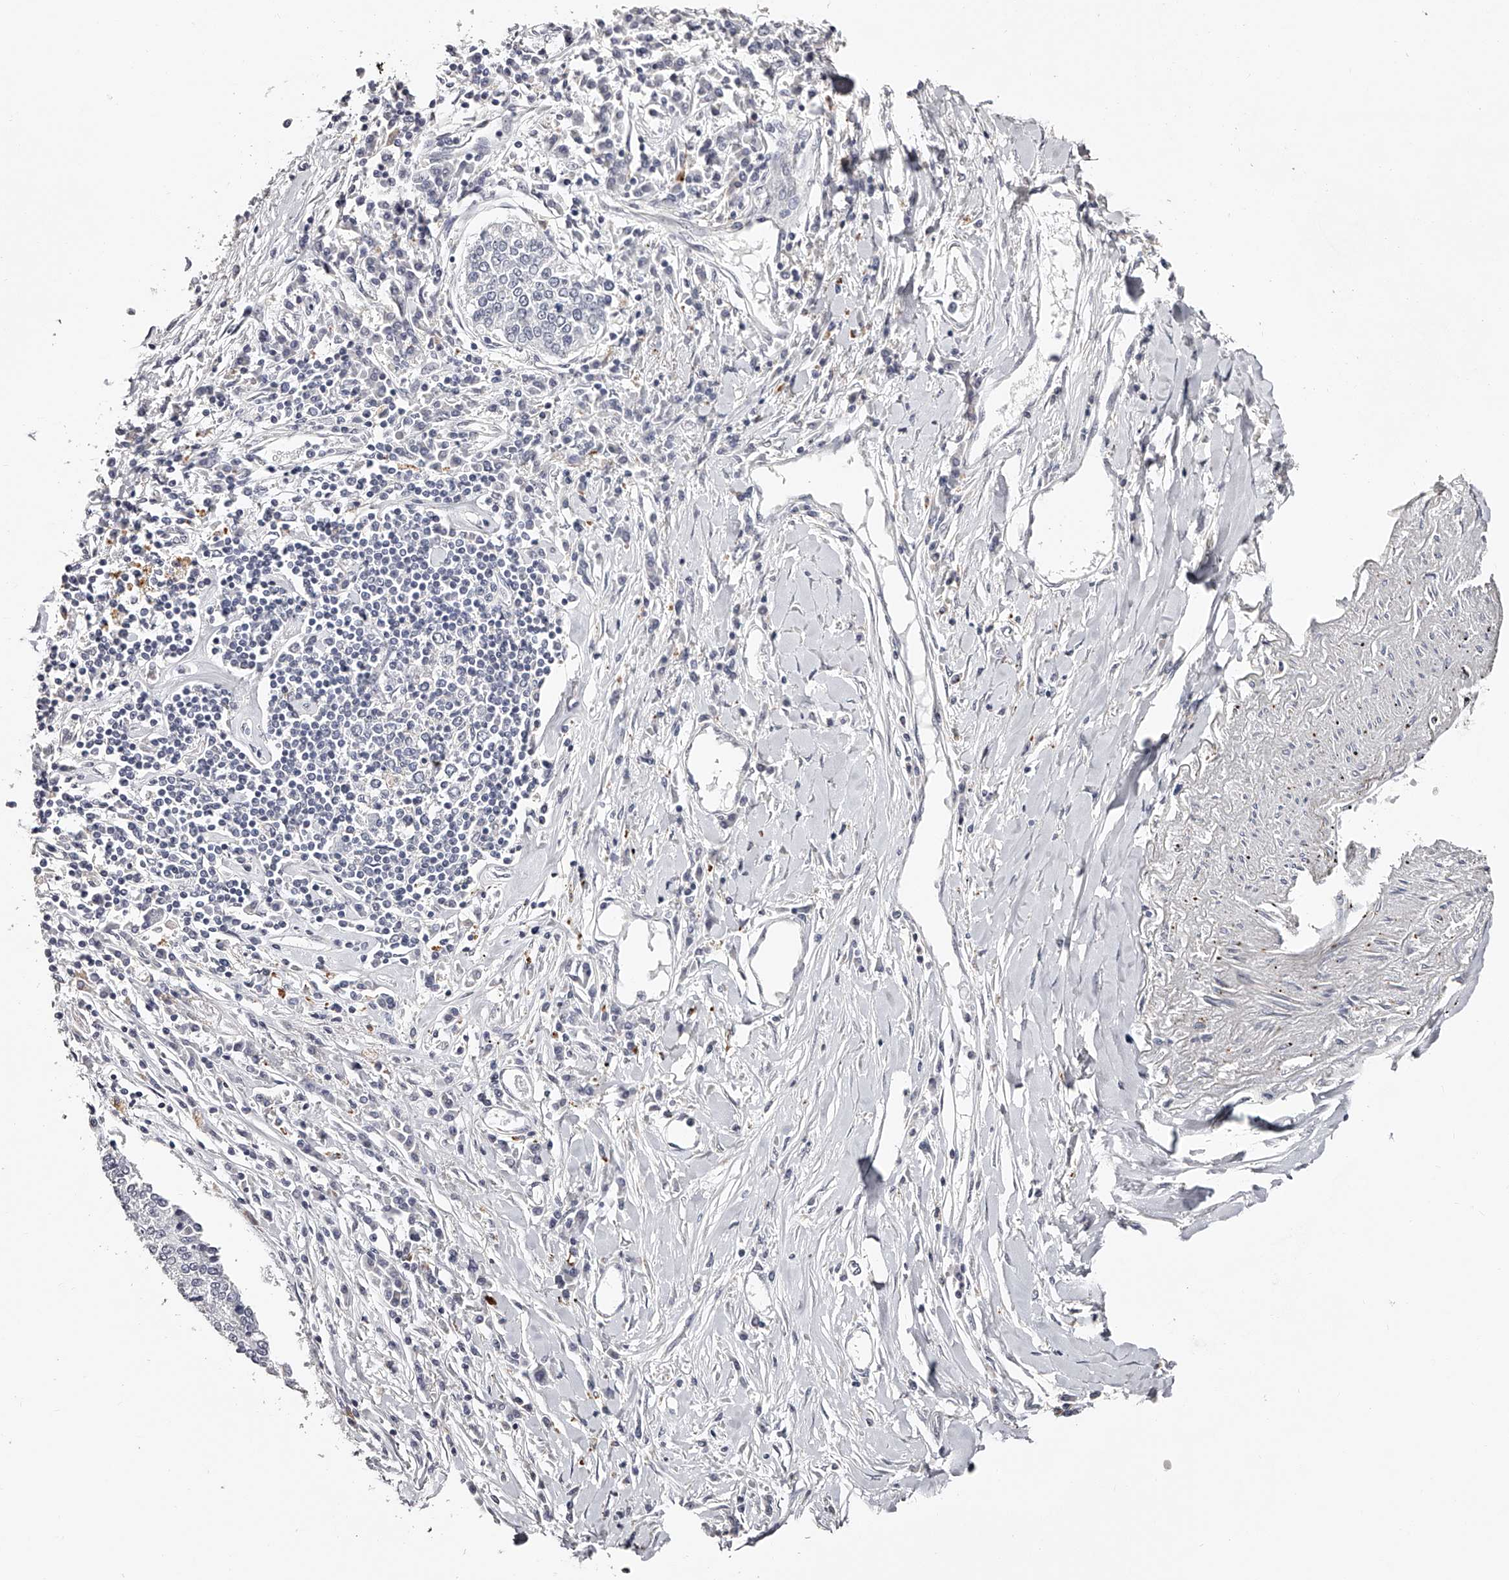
{"staining": {"intensity": "negative", "quantity": "none", "location": "none"}, "tissue": "lung cancer", "cell_type": "Tumor cells", "image_type": "cancer", "snomed": [{"axis": "morphology", "description": "Normal tissue, NOS"}, {"axis": "morphology", "description": "Squamous cell carcinoma, NOS"}, {"axis": "topography", "description": "Cartilage tissue"}, {"axis": "topography", "description": "Bronchus"}, {"axis": "topography", "description": "Lung"}, {"axis": "topography", "description": "Peripheral nerve tissue"}], "caption": "IHC micrograph of lung squamous cell carcinoma stained for a protein (brown), which demonstrates no expression in tumor cells.", "gene": "SLC35D3", "patient": {"sex": "female", "age": 49}}